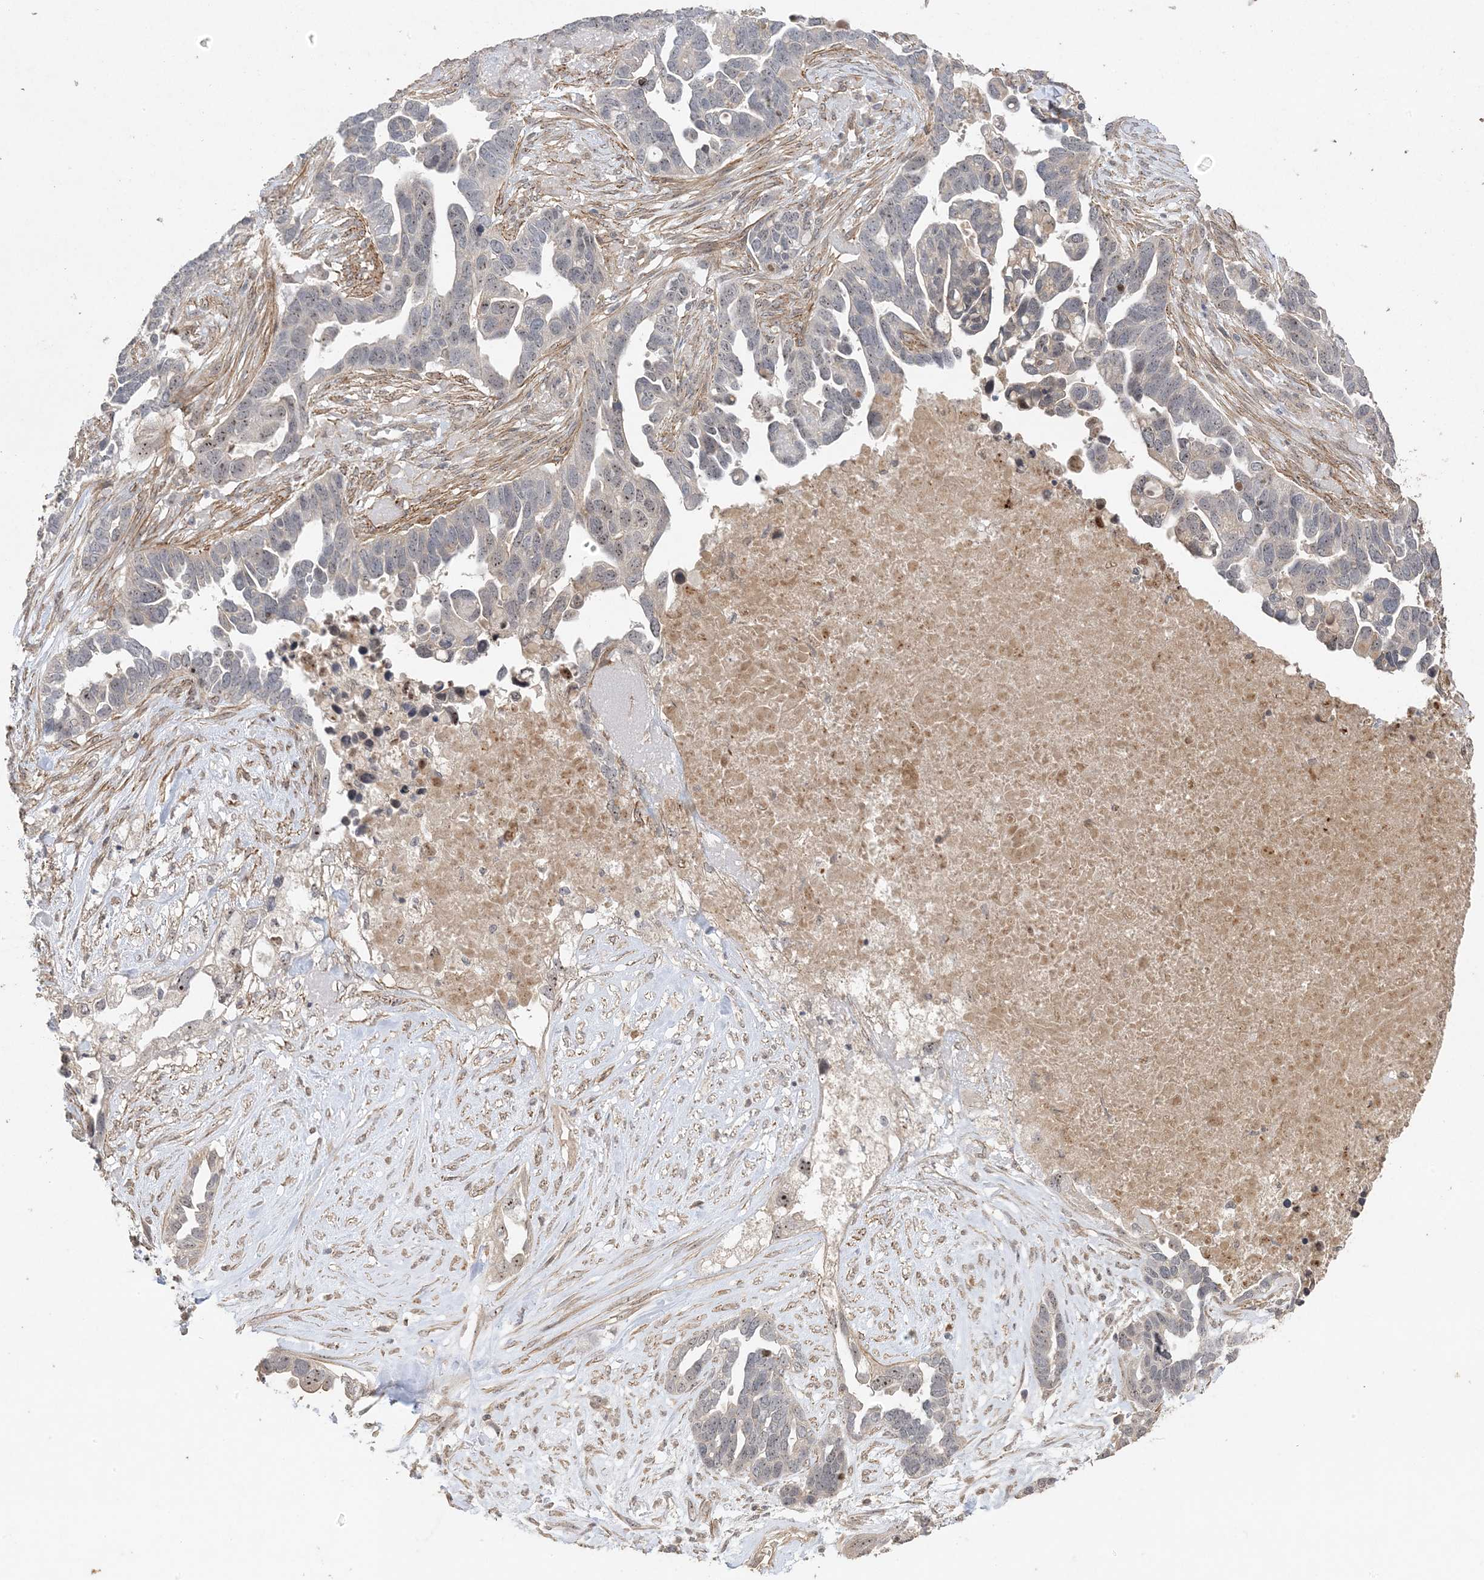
{"staining": {"intensity": "weak", "quantity": "25%-75%", "location": "nuclear"}, "tissue": "ovarian cancer", "cell_type": "Tumor cells", "image_type": "cancer", "snomed": [{"axis": "morphology", "description": "Cystadenocarcinoma, serous, NOS"}, {"axis": "topography", "description": "Ovary"}], "caption": "Immunohistochemical staining of serous cystadenocarcinoma (ovarian) reveals low levels of weak nuclear expression in approximately 25%-75% of tumor cells.", "gene": "DDX18", "patient": {"sex": "female", "age": 54}}